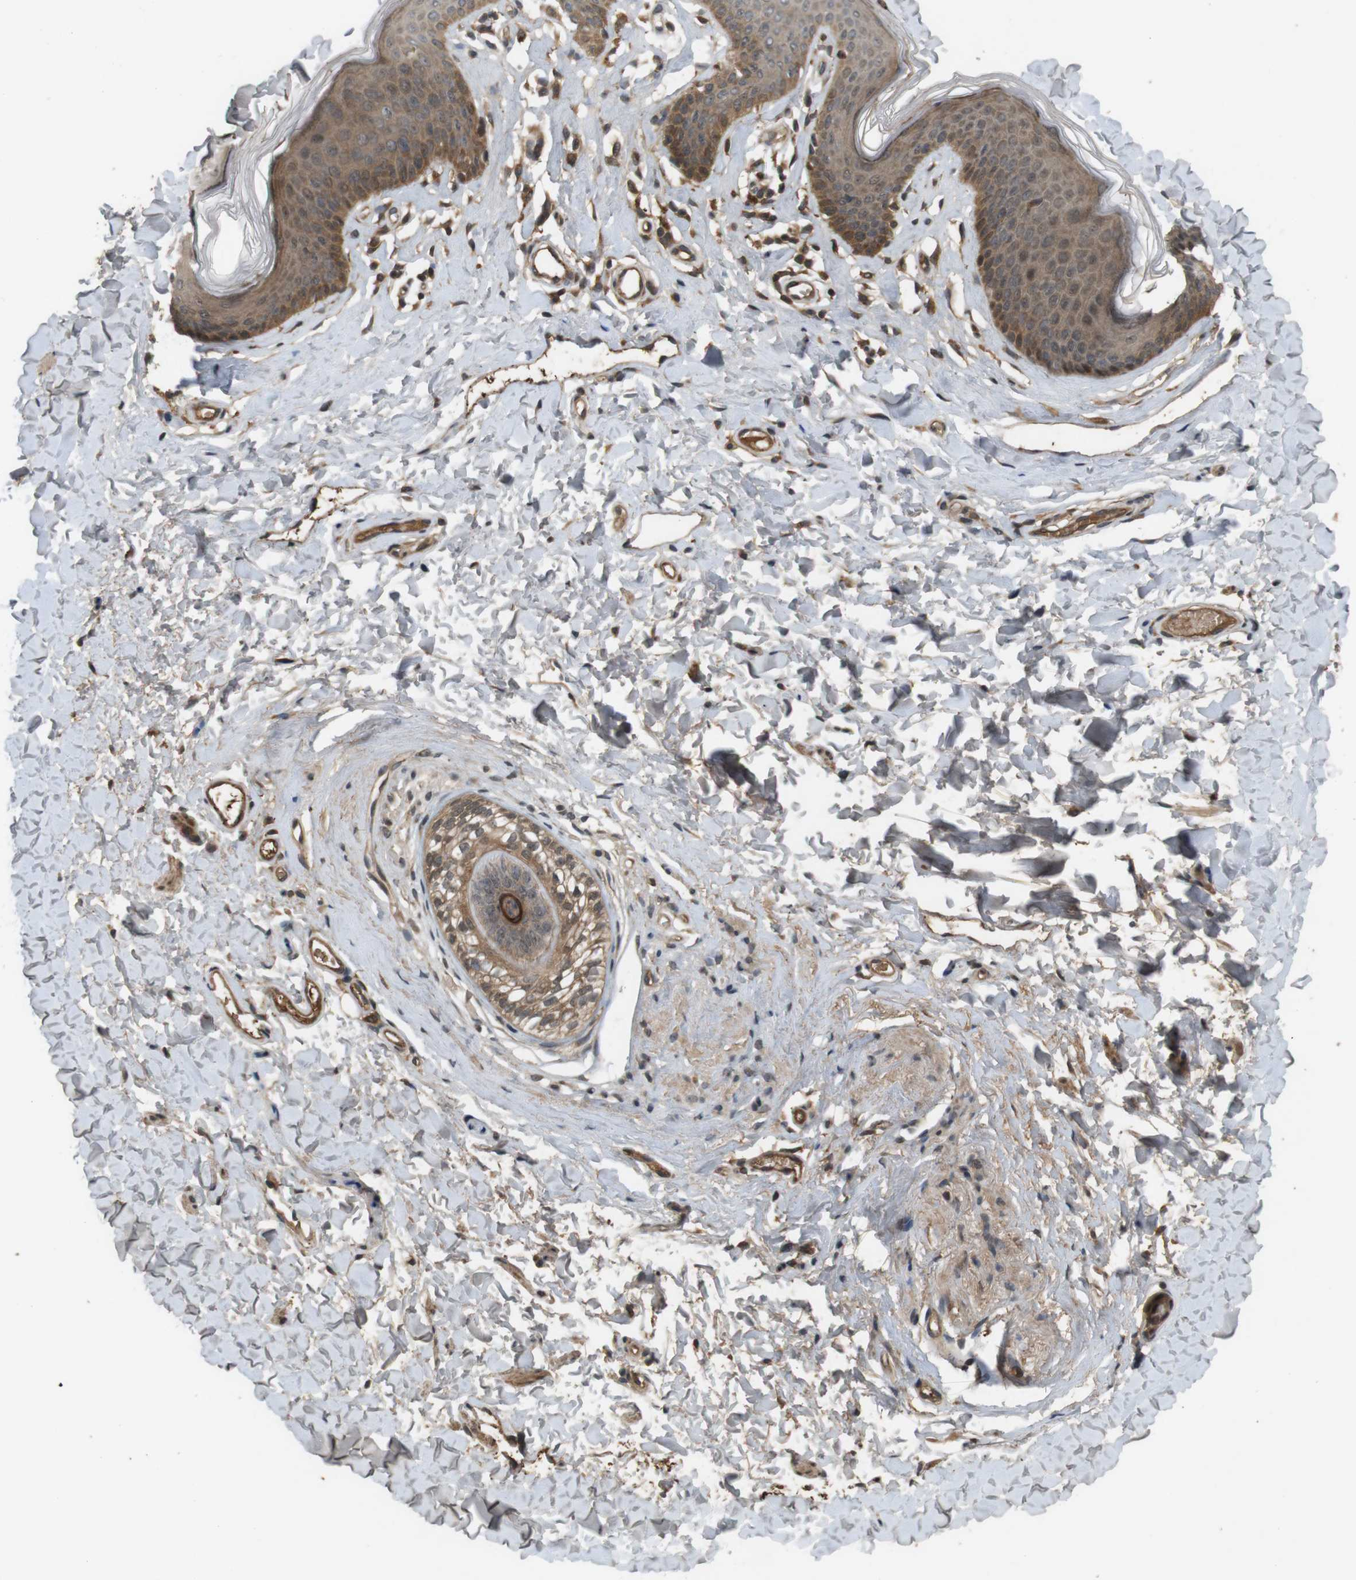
{"staining": {"intensity": "moderate", "quantity": ">75%", "location": "cytoplasmic/membranous"}, "tissue": "skin", "cell_type": "Epidermal cells", "image_type": "normal", "snomed": [{"axis": "morphology", "description": "Normal tissue, NOS"}, {"axis": "morphology", "description": "Inflammation, NOS"}, {"axis": "topography", "description": "Vulva"}], "caption": "Protein staining by IHC reveals moderate cytoplasmic/membranous positivity in approximately >75% of epidermal cells in unremarkable skin. The staining was performed using DAB to visualize the protein expression in brown, while the nuclei were stained in blue with hematoxylin (Magnification: 20x).", "gene": "NFKBIE", "patient": {"sex": "female", "age": 84}}